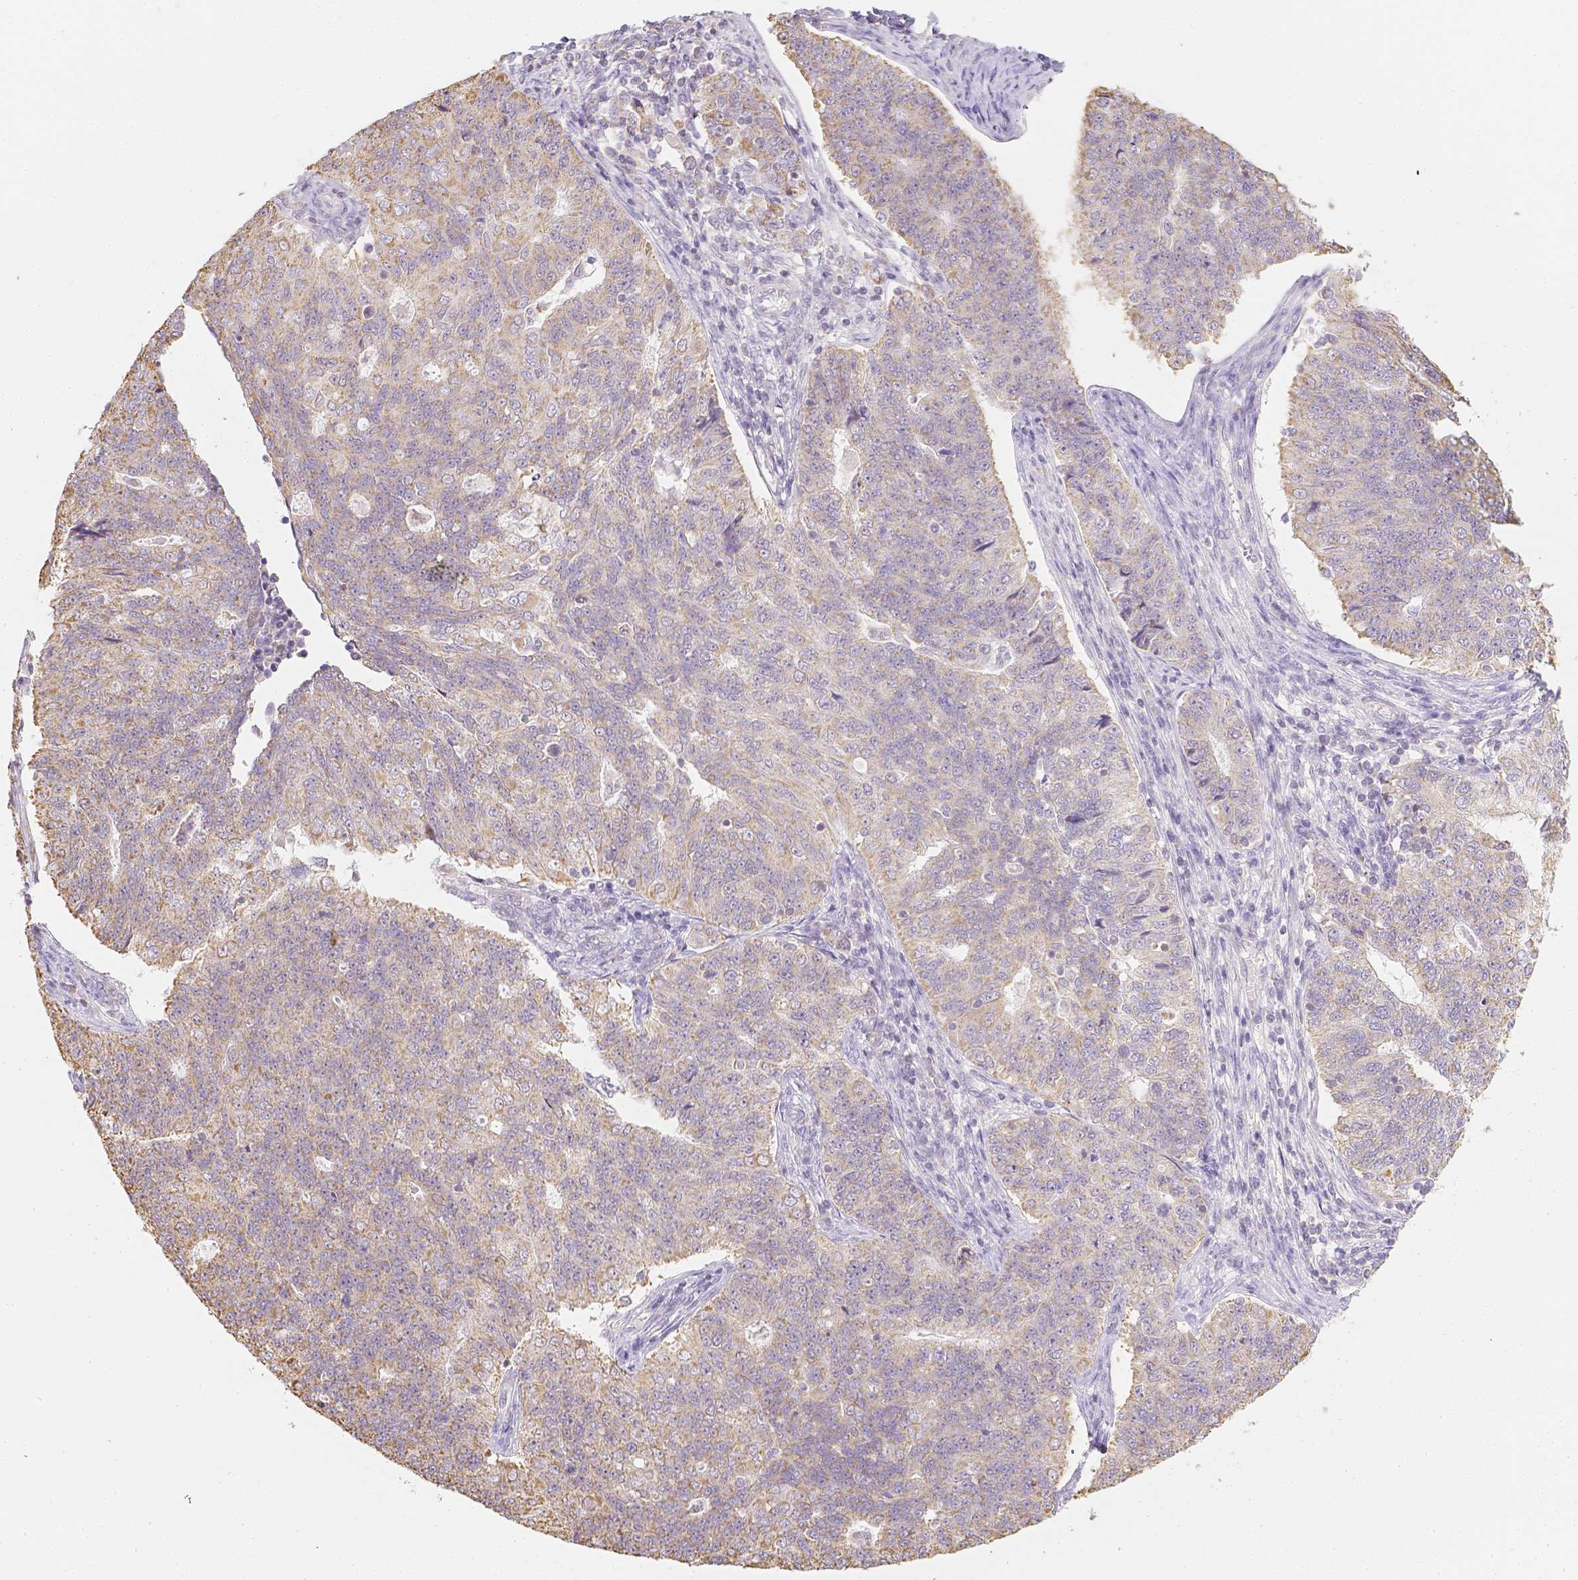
{"staining": {"intensity": "moderate", "quantity": ">75%", "location": "cytoplasmic/membranous"}, "tissue": "endometrial cancer", "cell_type": "Tumor cells", "image_type": "cancer", "snomed": [{"axis": "morphology", "description": "Adenocarcinoma, NOS"}, {"axis": "topography", "description": "Endometrium"}], "caption": "Endometrial adenocarcinoma tissue reveals moderate cytoplasmic/membranous positivity in approximately >75% of tumor cells, visualized by immunohistochemistry. The protein is shown in brown color, while the nuclei are stained blue.", "gene": "NVL", "patient": {"sex": "female", "age": 43}}